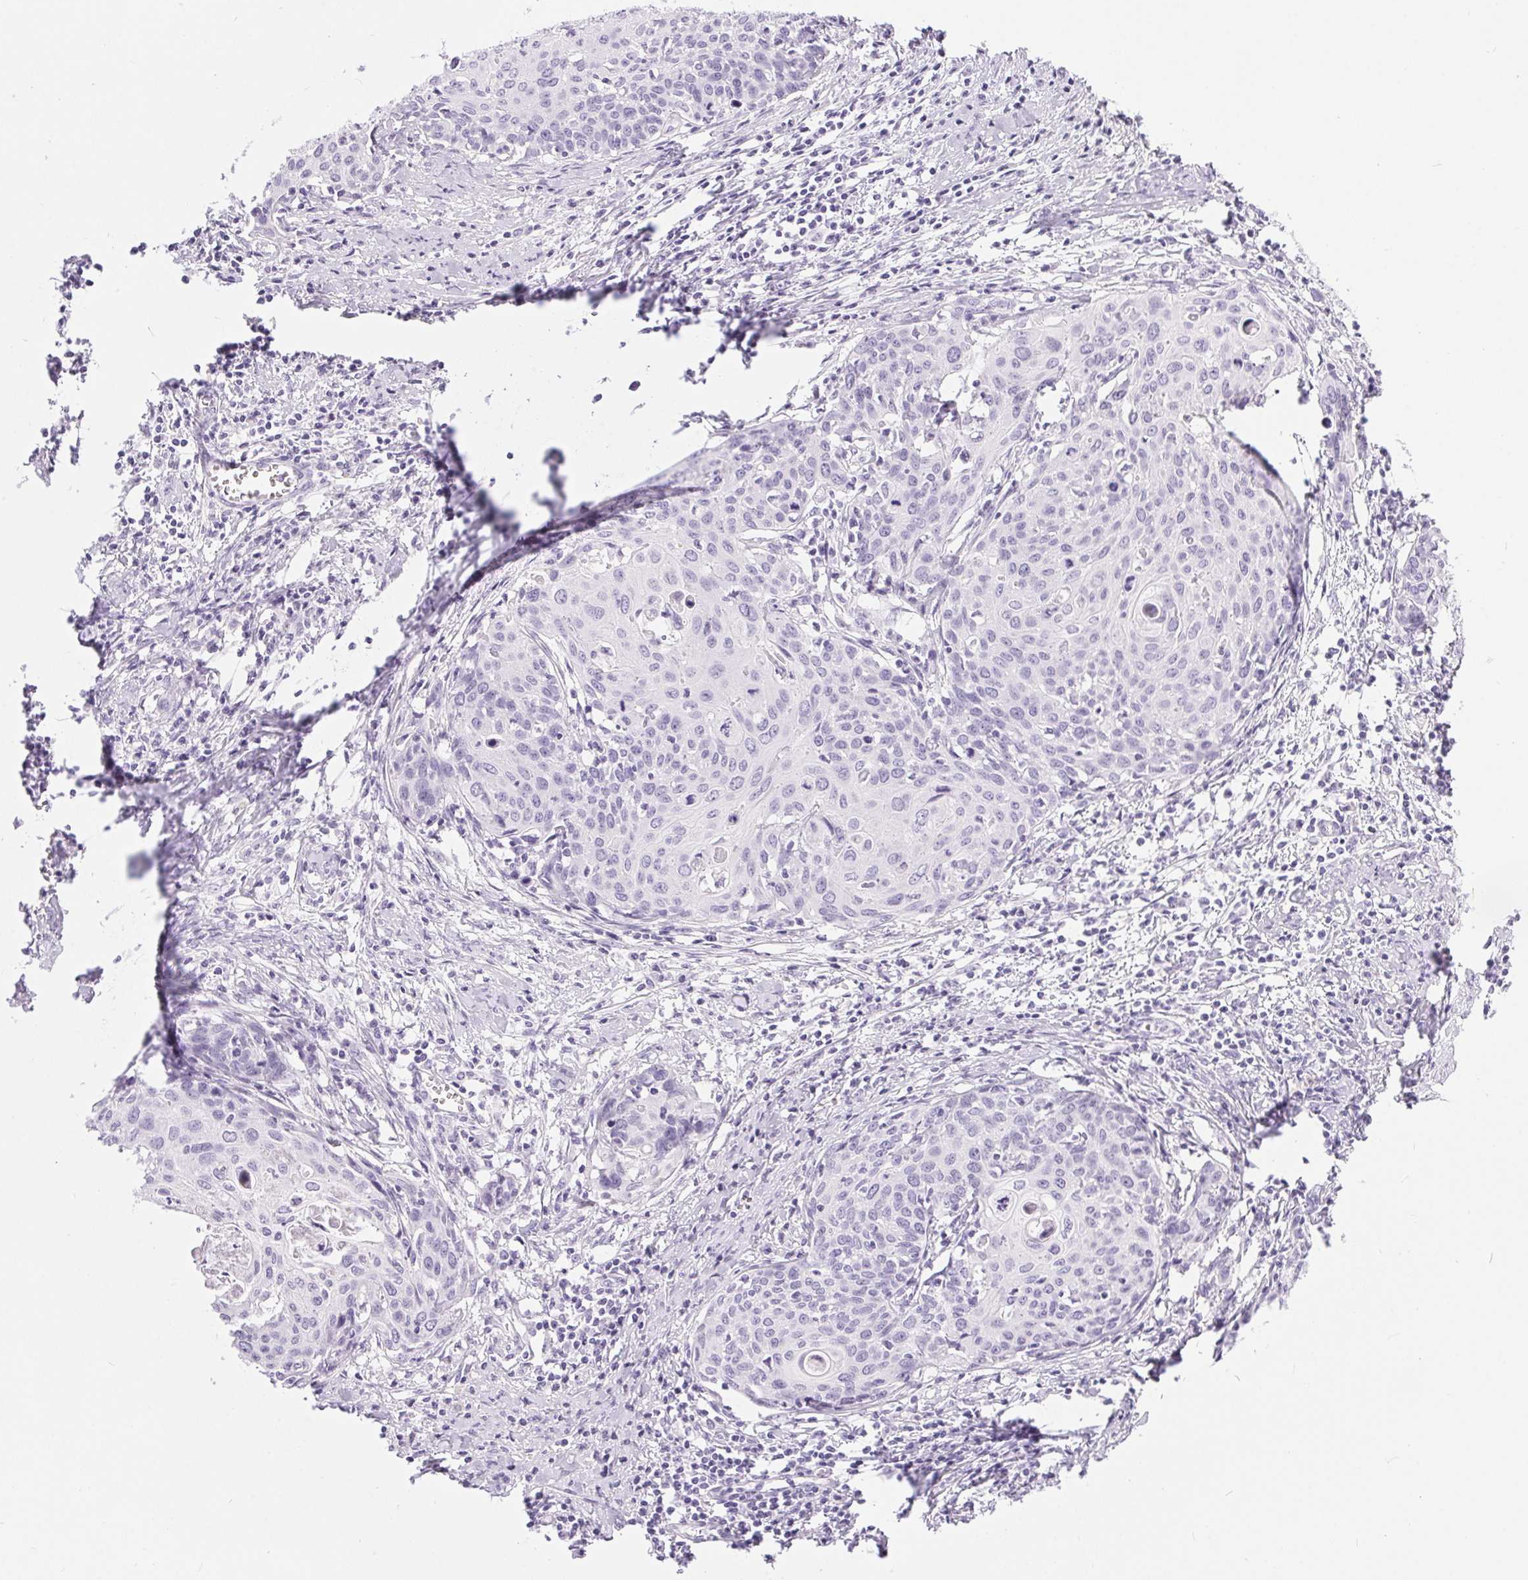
{"staining": {"intensity": "negative", "quantity": "none", "location": "none"}, "tissue": "cervical cancer", "cell_type": "Tumor cells", "image_type": "cancer", "snomed": [{"axis": "morphology", "description": "Squamous cell carcinoma, NOS"}, {"axis": "topography", "description": "Cervix"}], "caption": "This image is of cervical squamous cell carcinoma stained with immunohistochemistry to label a protein in brown with the nuclei are counter-stained blue. There is no positivity in tumor cells.", "gene": "XDH", "patient": {"sex": "female", "age": 62}}